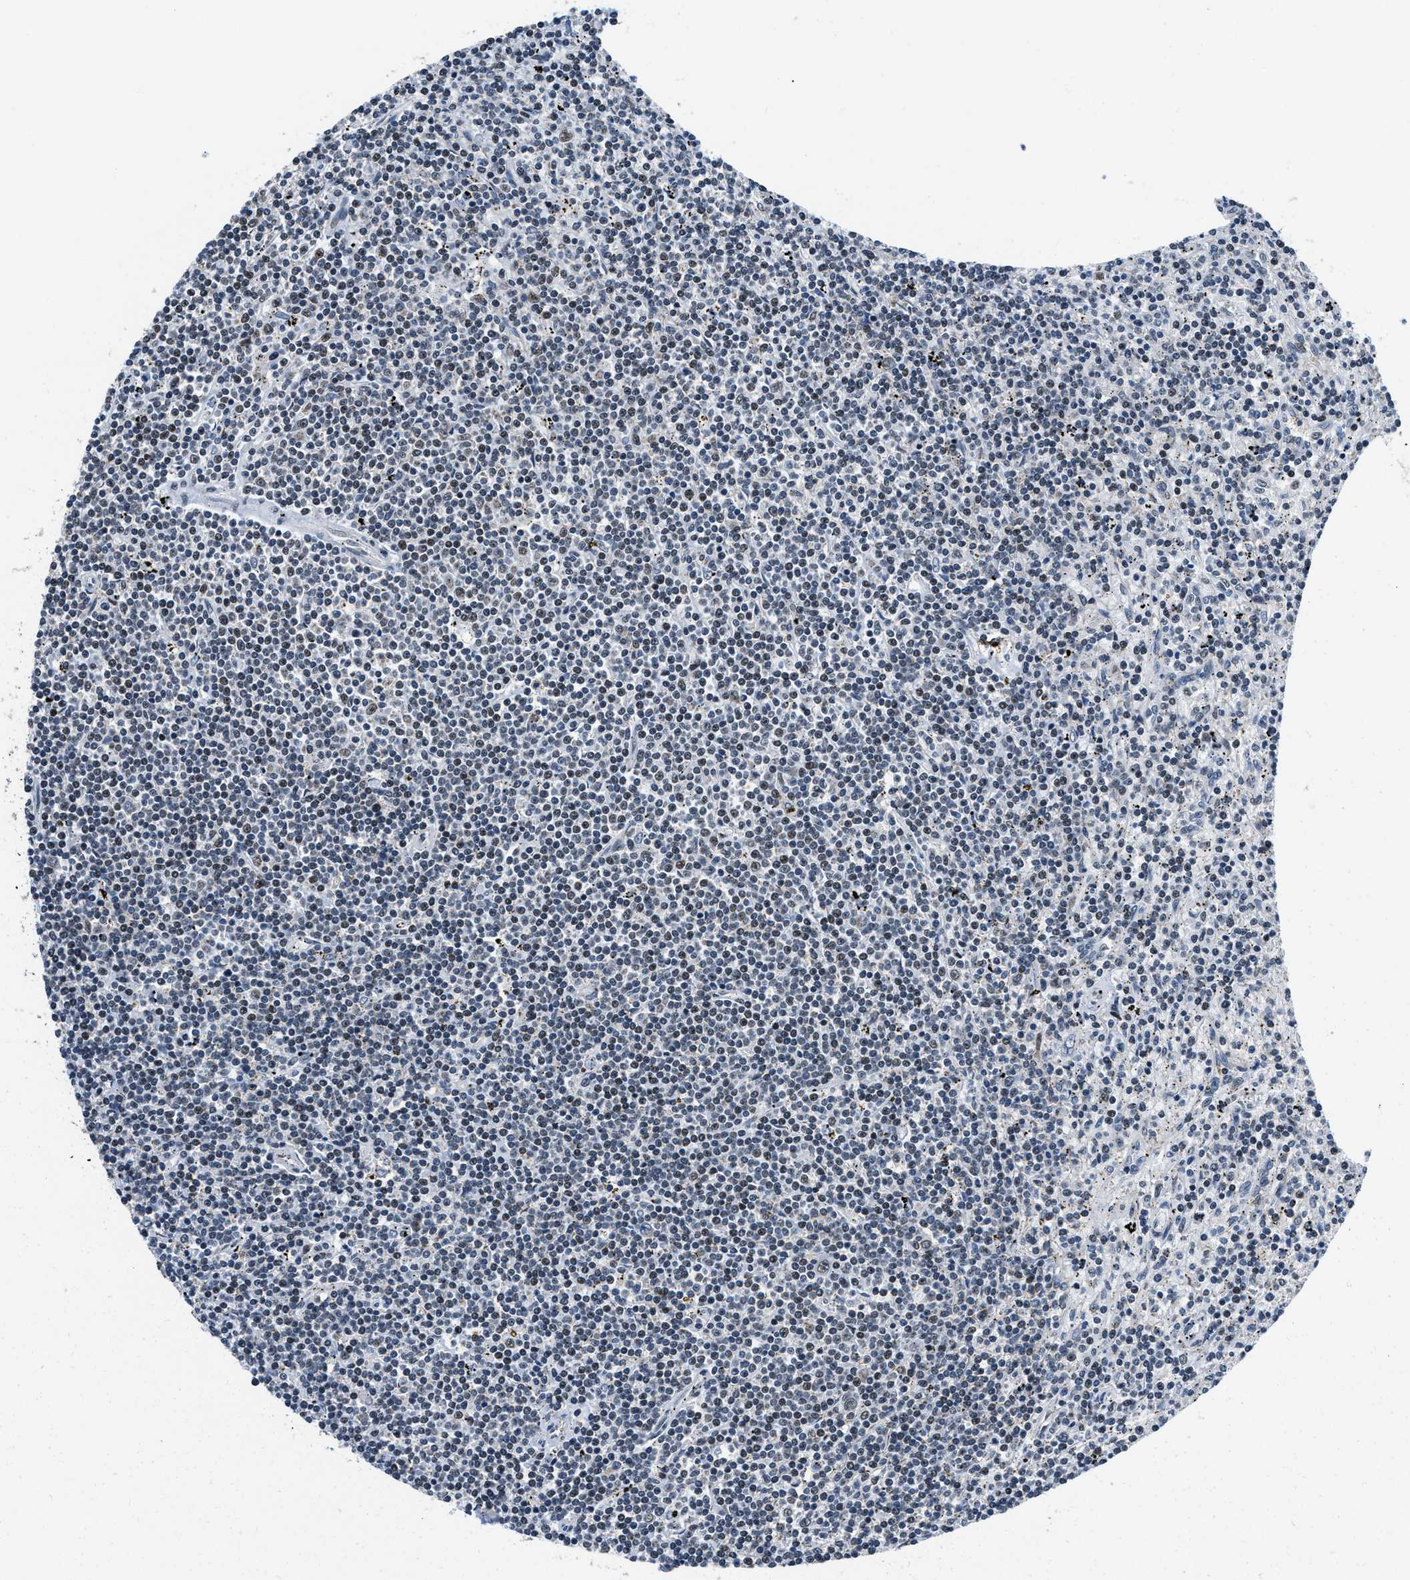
{"staining": {"intensity": "negative", "quantity": "none", "location": "none"}, "tissue": "lymphoma", "cell_type": "Tumor cells", "image_type": "cancer", "snomed": [{"axis": "morphology", "description": "Malignant lymphoma, non-Hodgkin's type, Low grade"}, {"axis": "topography", "description": "Spleen"}], "caption": "The immunohistochemistry (IHC) histopathology image has no significant positivity in tumor cells of lymphoma tissue.", "gene": "KDM3B", "patient": {"sex": "male", "age": 76}}